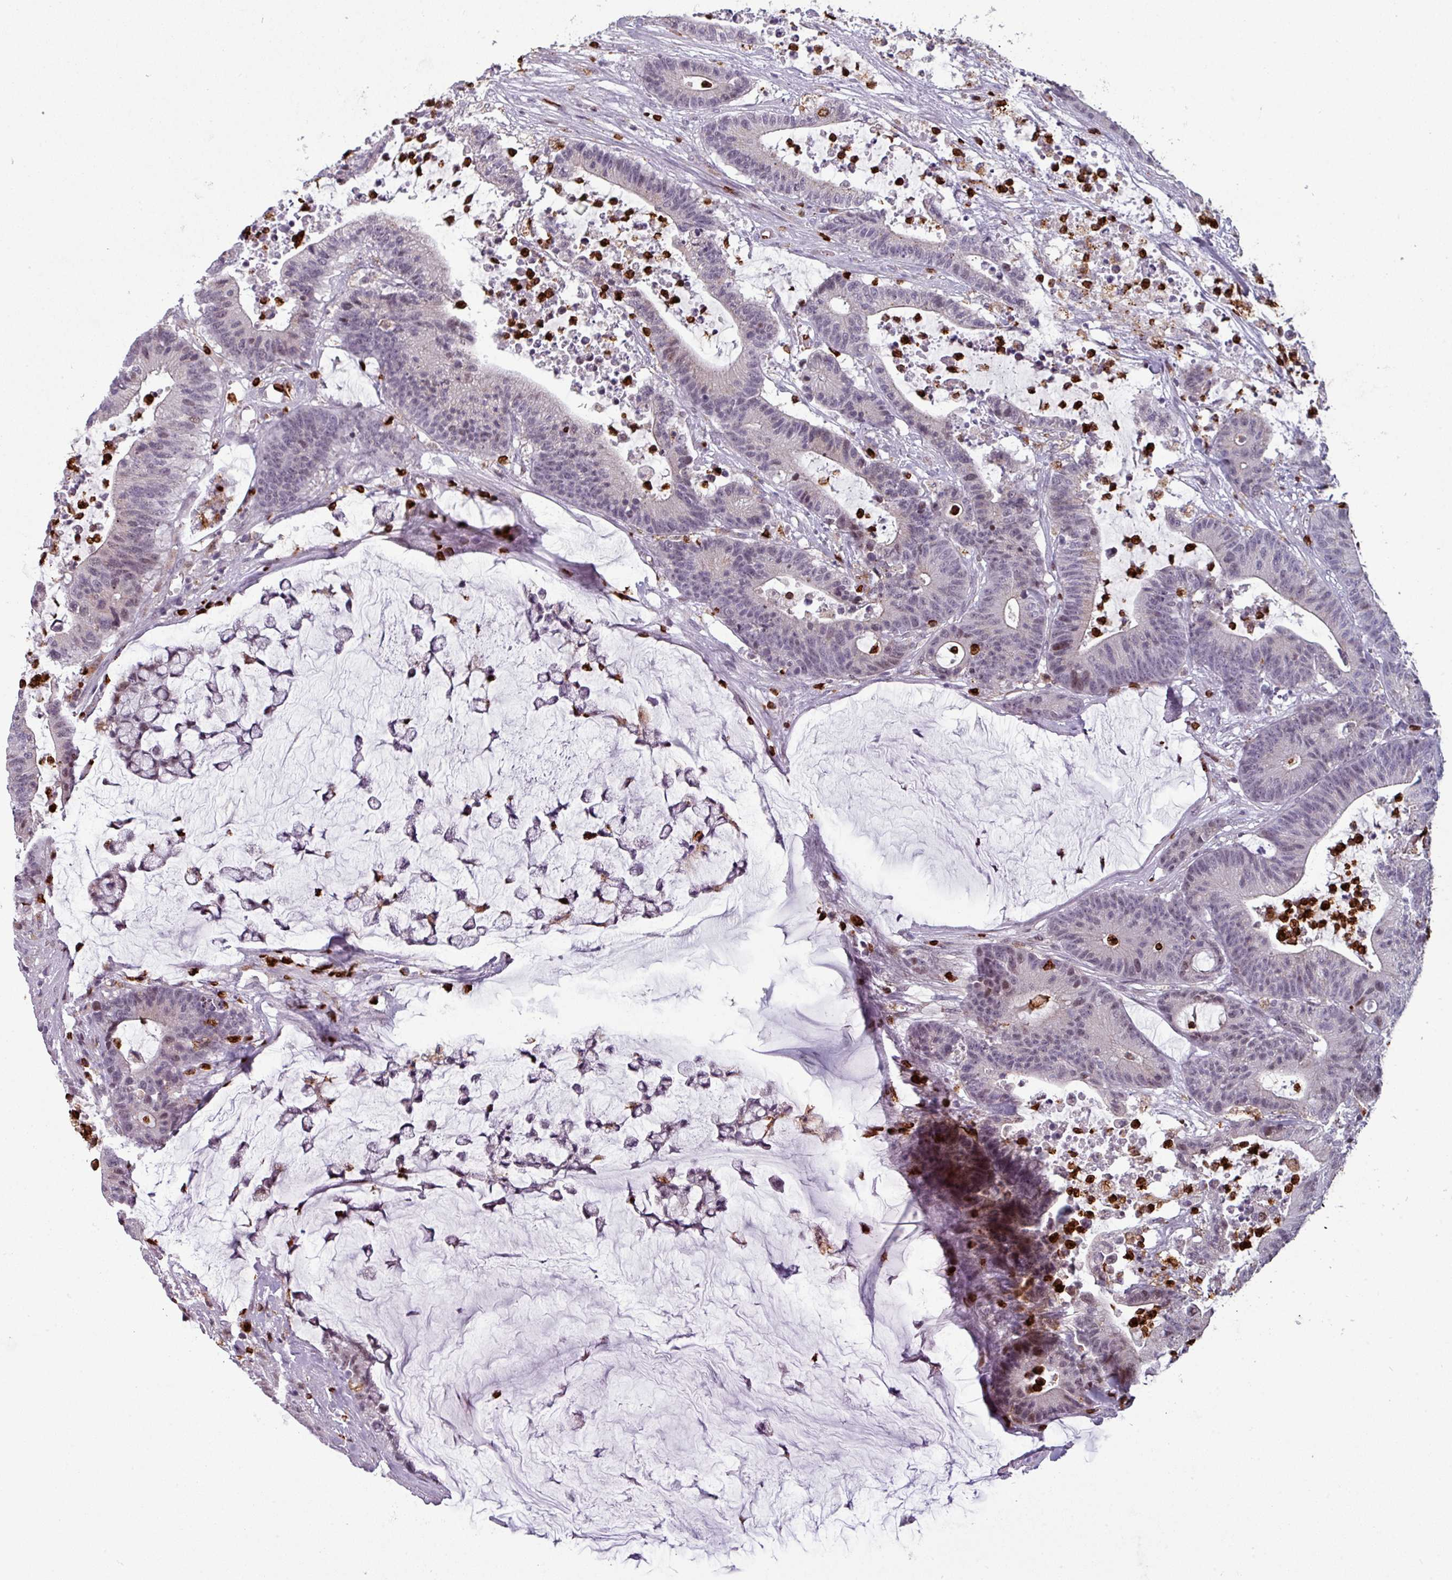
{"staining": {"intensity": "negative", "quantity": "none", "location": "none"}, "tissue": "colorectal cancer", "cell_type": "Tumor cells", "image_type": "cancer", "snomed": [{"axis": "morphology", "description": "Adenocarcinoma, NOS"}, {"axis": "topography", "description": "Colon"}], "caption": "IHC of human colorectal cancer displays no positivity in tumor cells. Brightfield microscopy of IHC stained with DAB (3,3'-diaminobenzidine) (brown) and hematoxylin (blue), captured at high magnification.", "gene": "TMEFF1", "patient": {"sex": "female", "age": 84}}